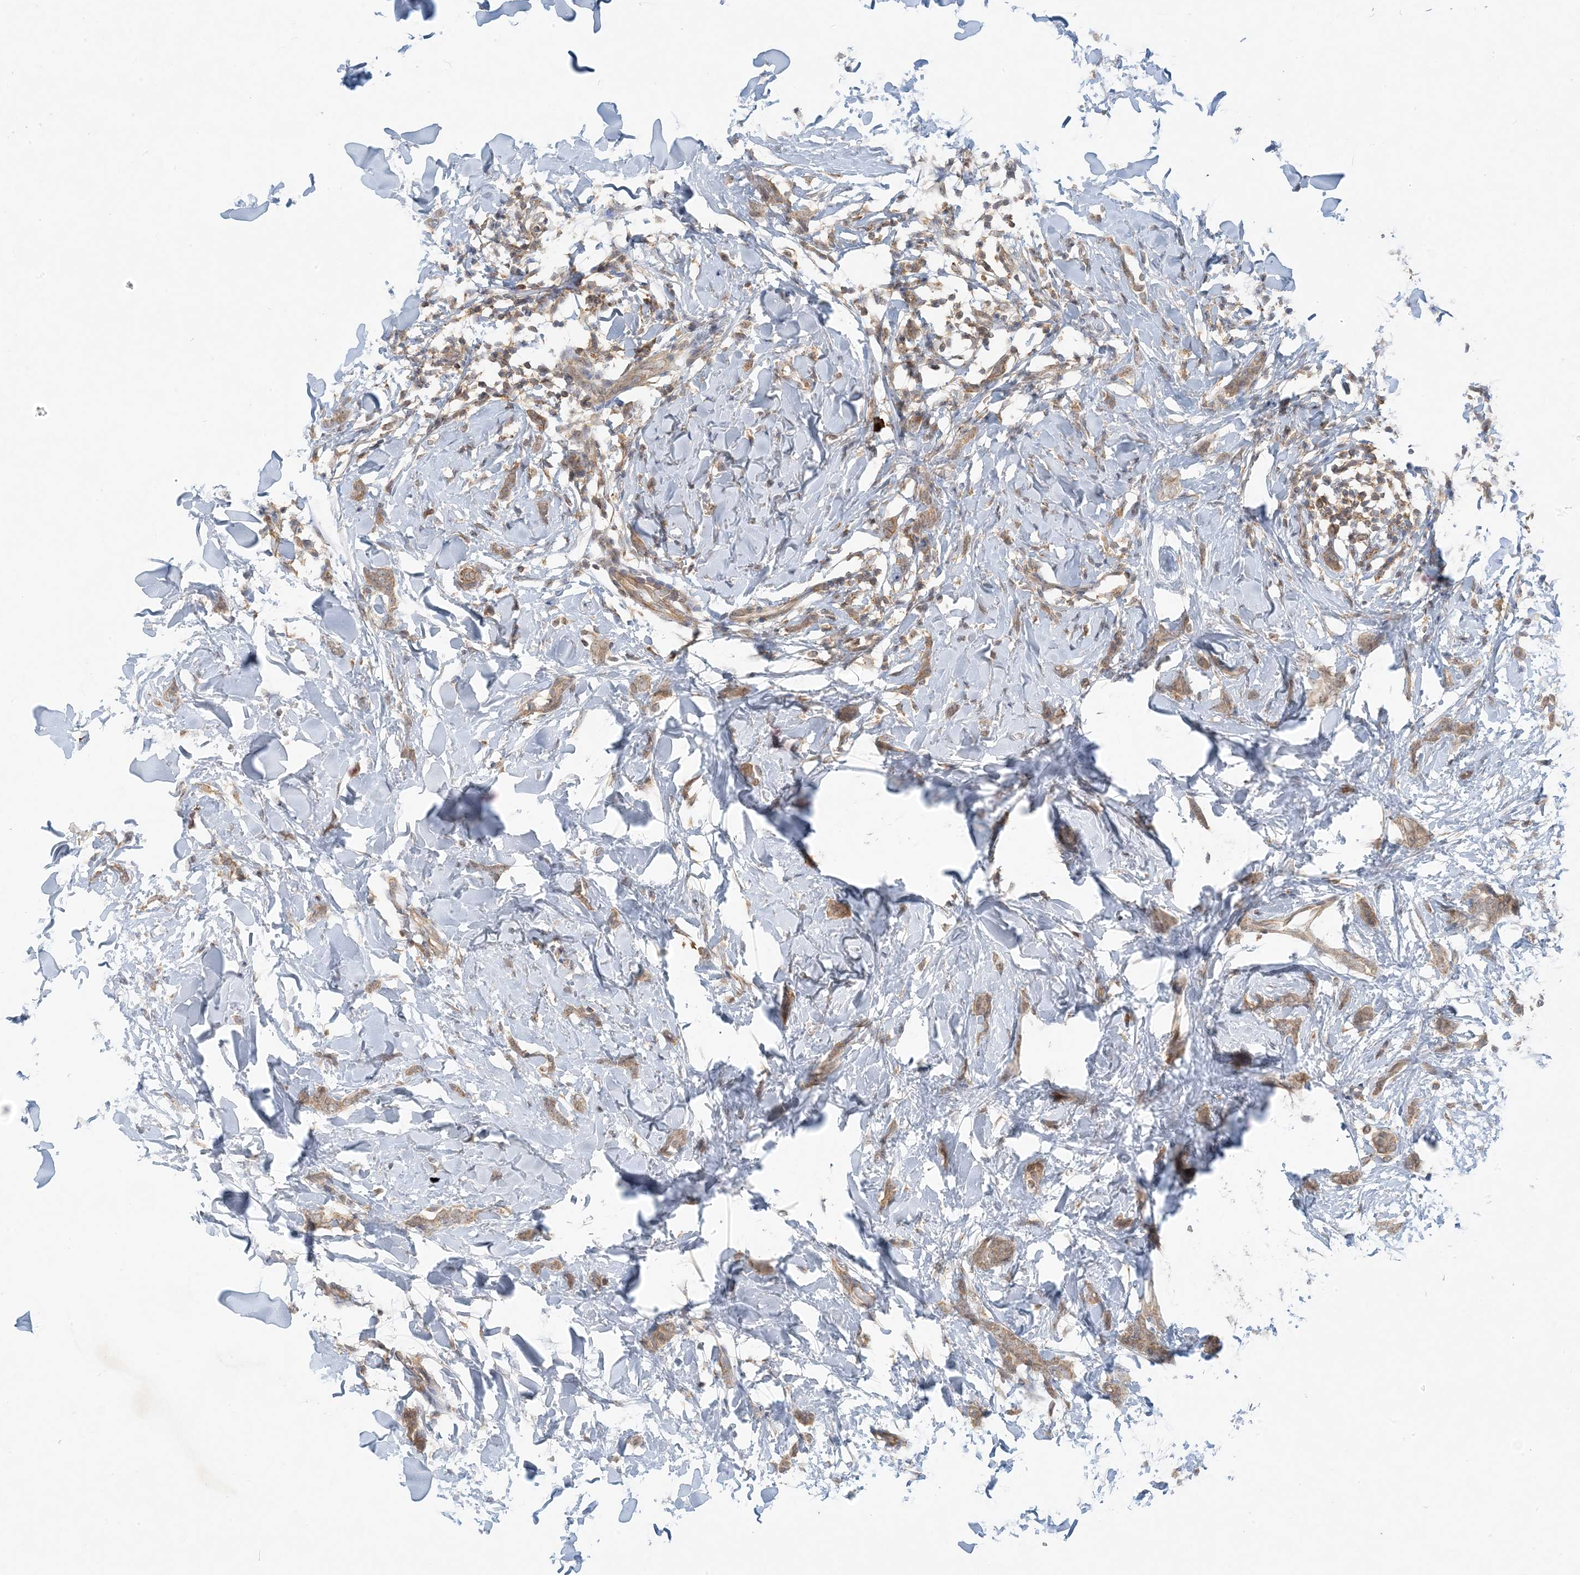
{"staining": {"intensity": "moderate", "quantity": ">75%", "location": "cytoplasmic/membranous"}, "tissue": "breast cancer", "cell_type": "Tumor cells", "image_type": "cancer", "snomed": [{"axis": "morphology", "description": "Lobular carcinoma"}, {"axis": "topography", "description": "Skin"}, {"axis": "topography", "description": "Breast"}], "caption": "A medium amount of moderate cytoplasmic/membranous expression is appreciated in approximately >75% of tumor cells in breast lobular carcinoma tissue. (Stains: DAB (3,3'-diaminobenzidine) in brown, nuclei in blue, Microscopy: brightfield microscopy at high magnification).", "gene": "MCOLN1", "patient": {"sex": "female", "age": 46}}